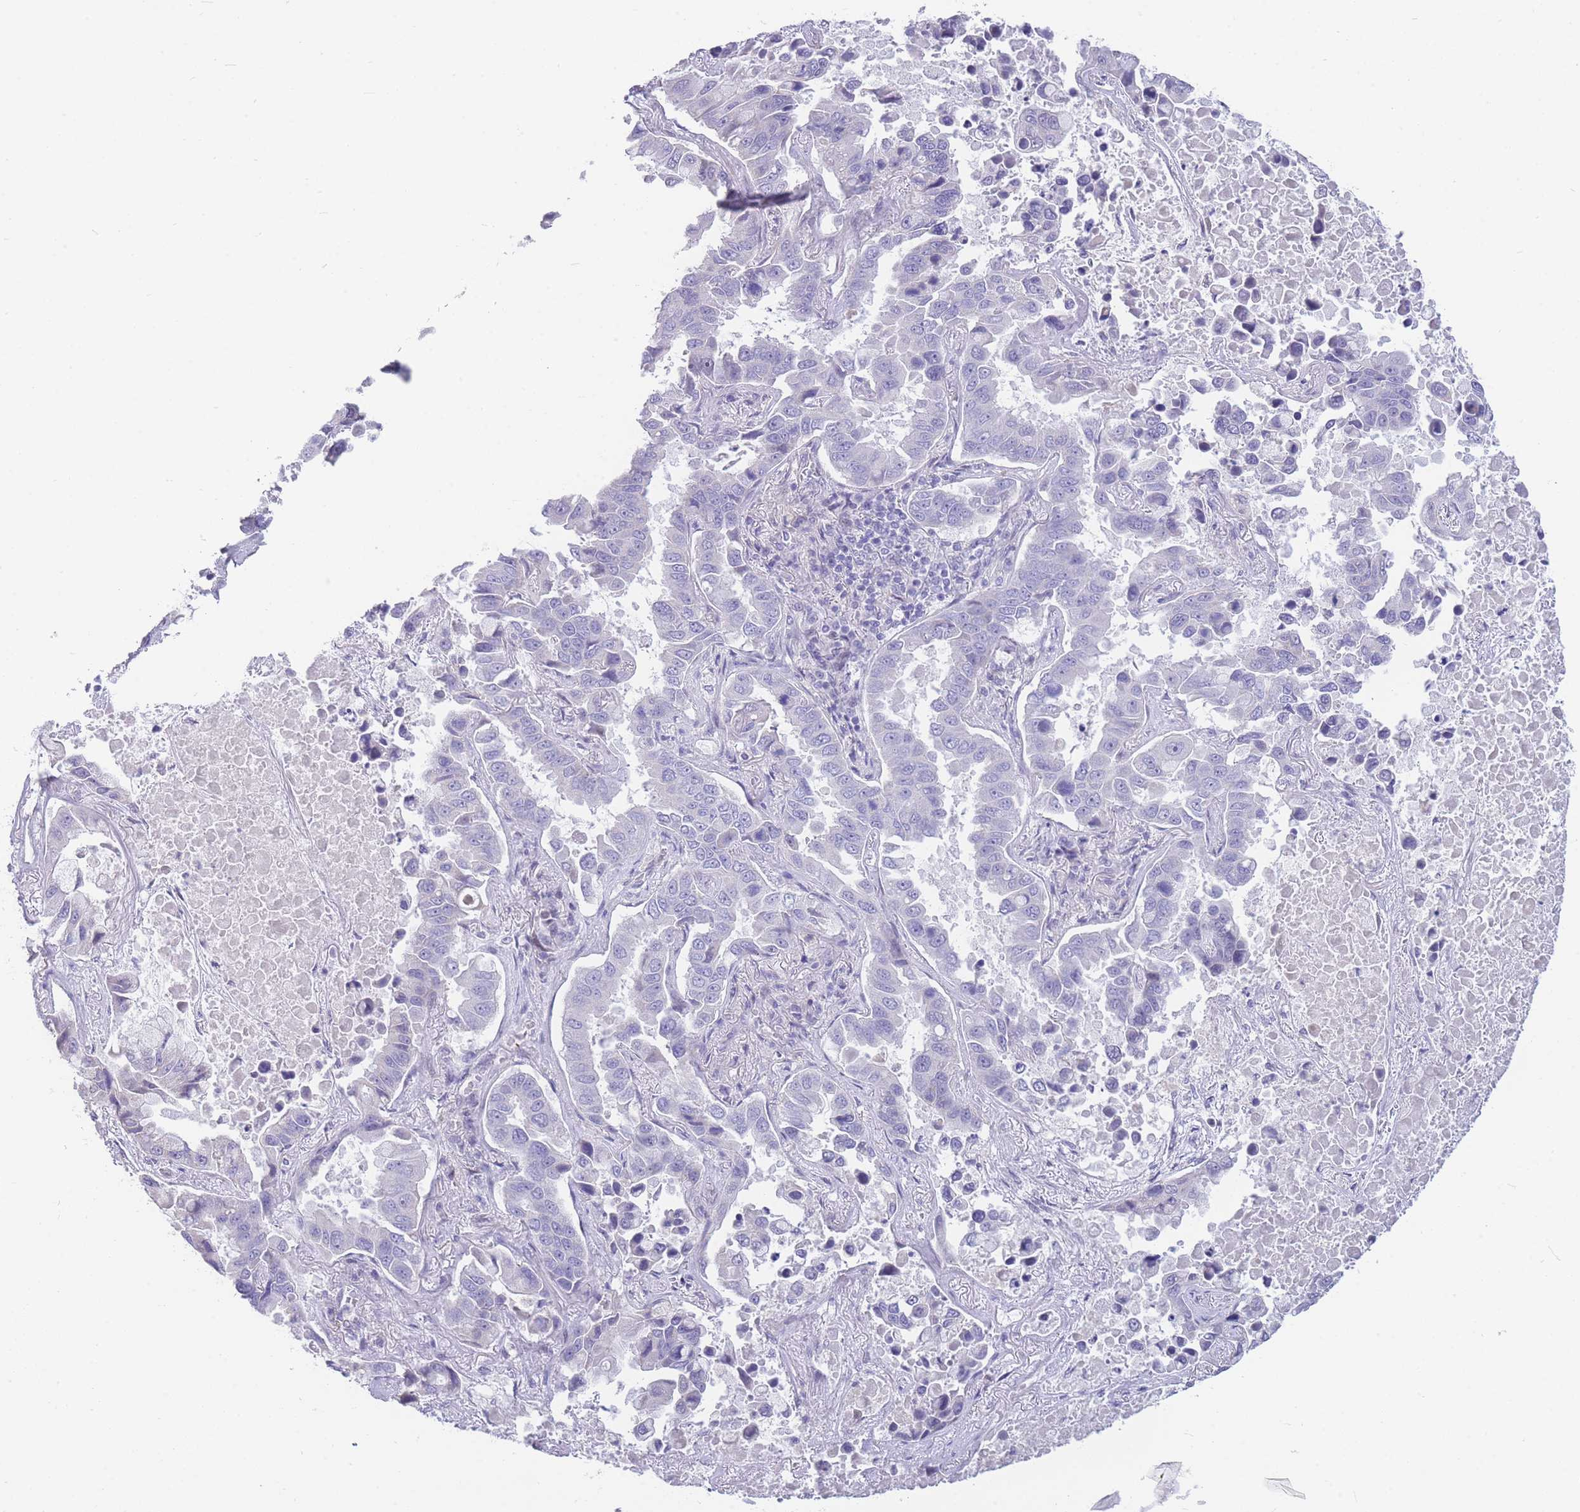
{"staining": {"intensity": "negative", "quantity": "none", "location": "none"}, "tissue": "lung cancer", "cell_type": "Tumor cells", "image_type": "cancer", "snomed": [{"axis": "morphology", "description": "Adenocarcinoma, NOS"}, {"axis": "topography", "description": "Lung"}], "caption": "Immunohistochemistry (IHC) photomicrograph of adenocarcinoma (lung) stained for a protein (brown), which demonstrates no positivity in tumor cells.", "gene": "SHCBP1", "patient": {"sex": "male", "age": 64}}